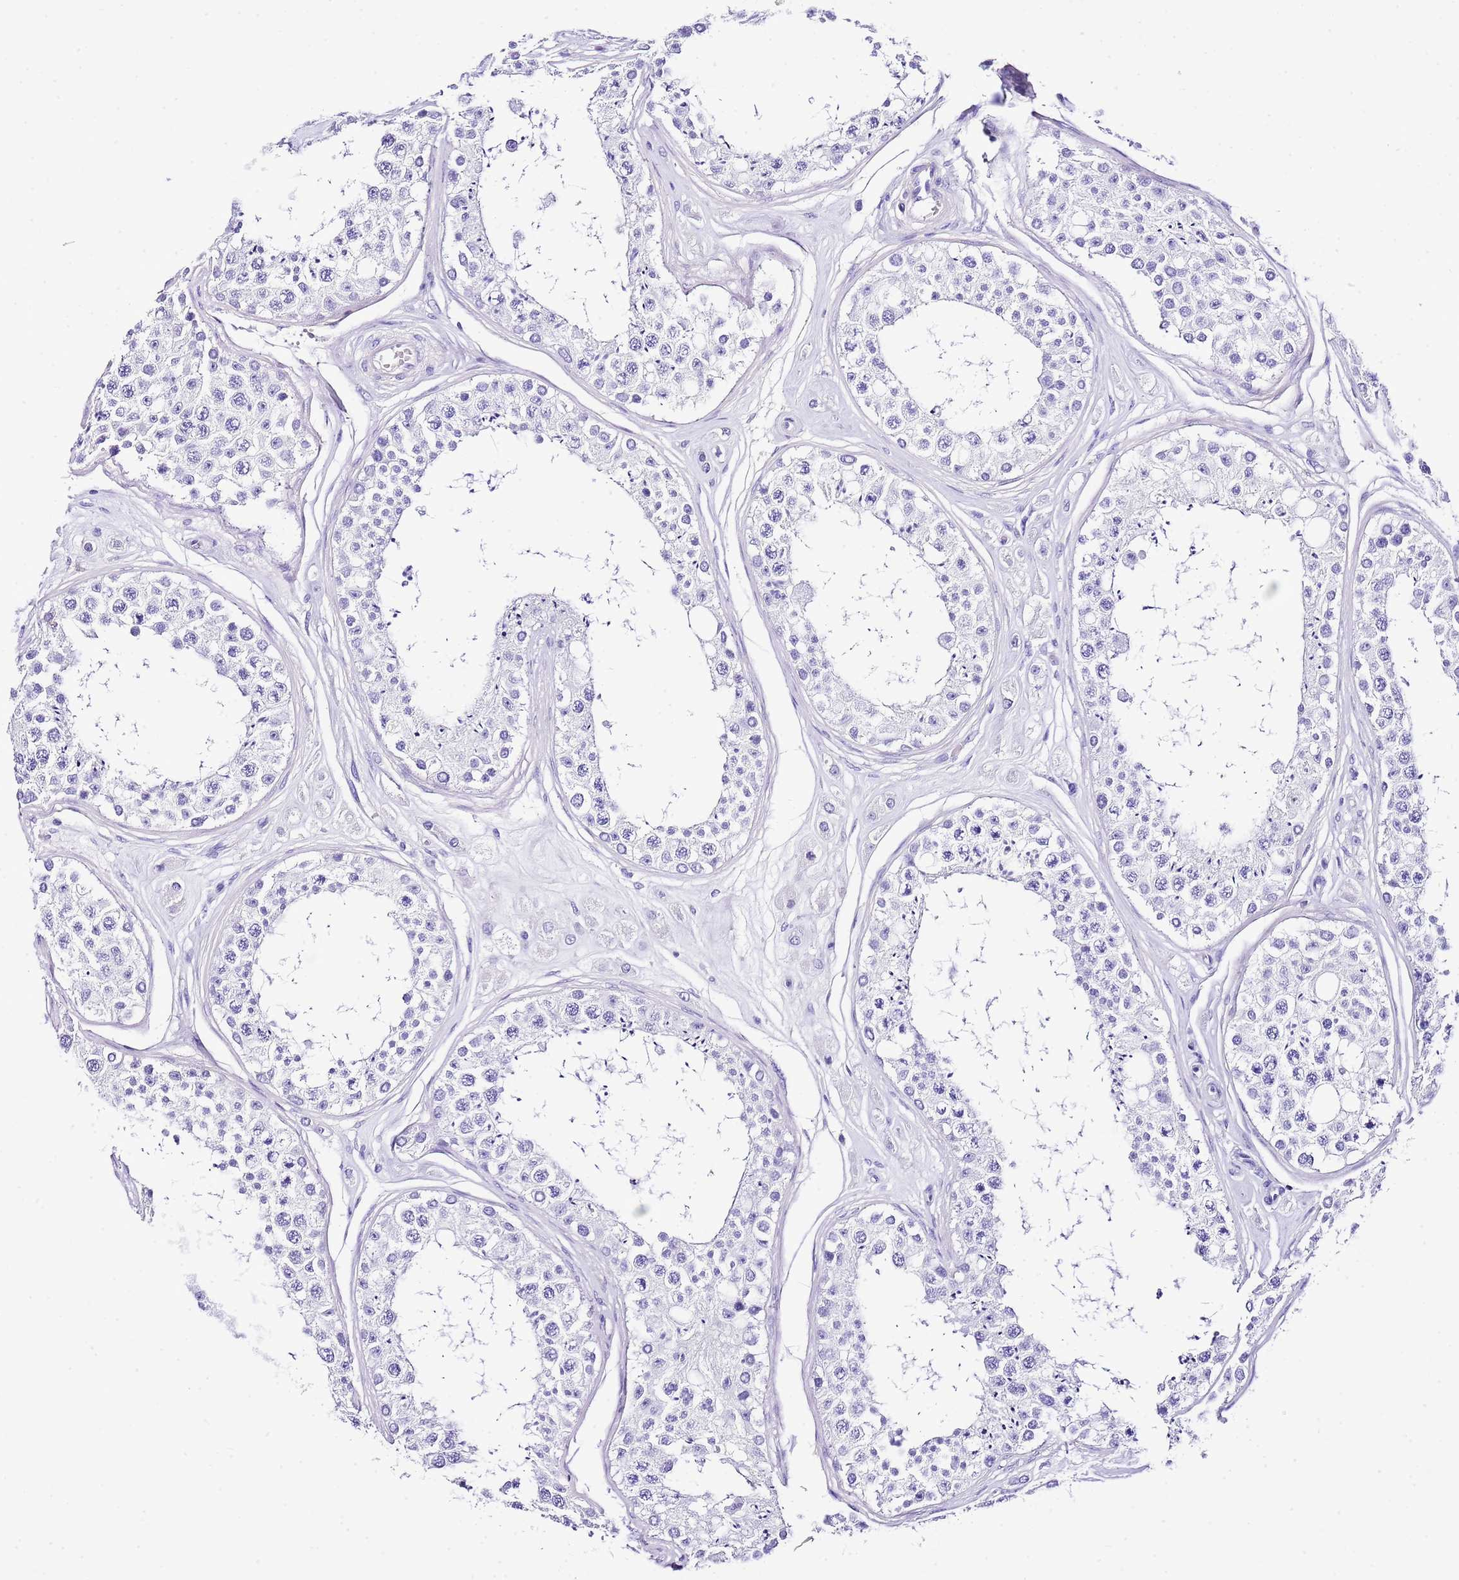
{"staining": {"intensity": "negative", "quantity": "none", "location": "none"}, "tissue": "testis", "cell_type": "Cells in seminiferous ducts", "image_type": "normal", "snomed": [{"axis": "morphology", "description": "Normal tissue, NOS"}, {"axis": "topography", "description": "Testis"}], "caption": "High magnification brightfield microscopy of unremarkable testis stained with DAB (brown) and counterstained with hematoxylin (blue): cells in seminiferous ducts show no significant positivity.", "gene": "KCNC1", "patient": {"sex": "male", "age": 25}}